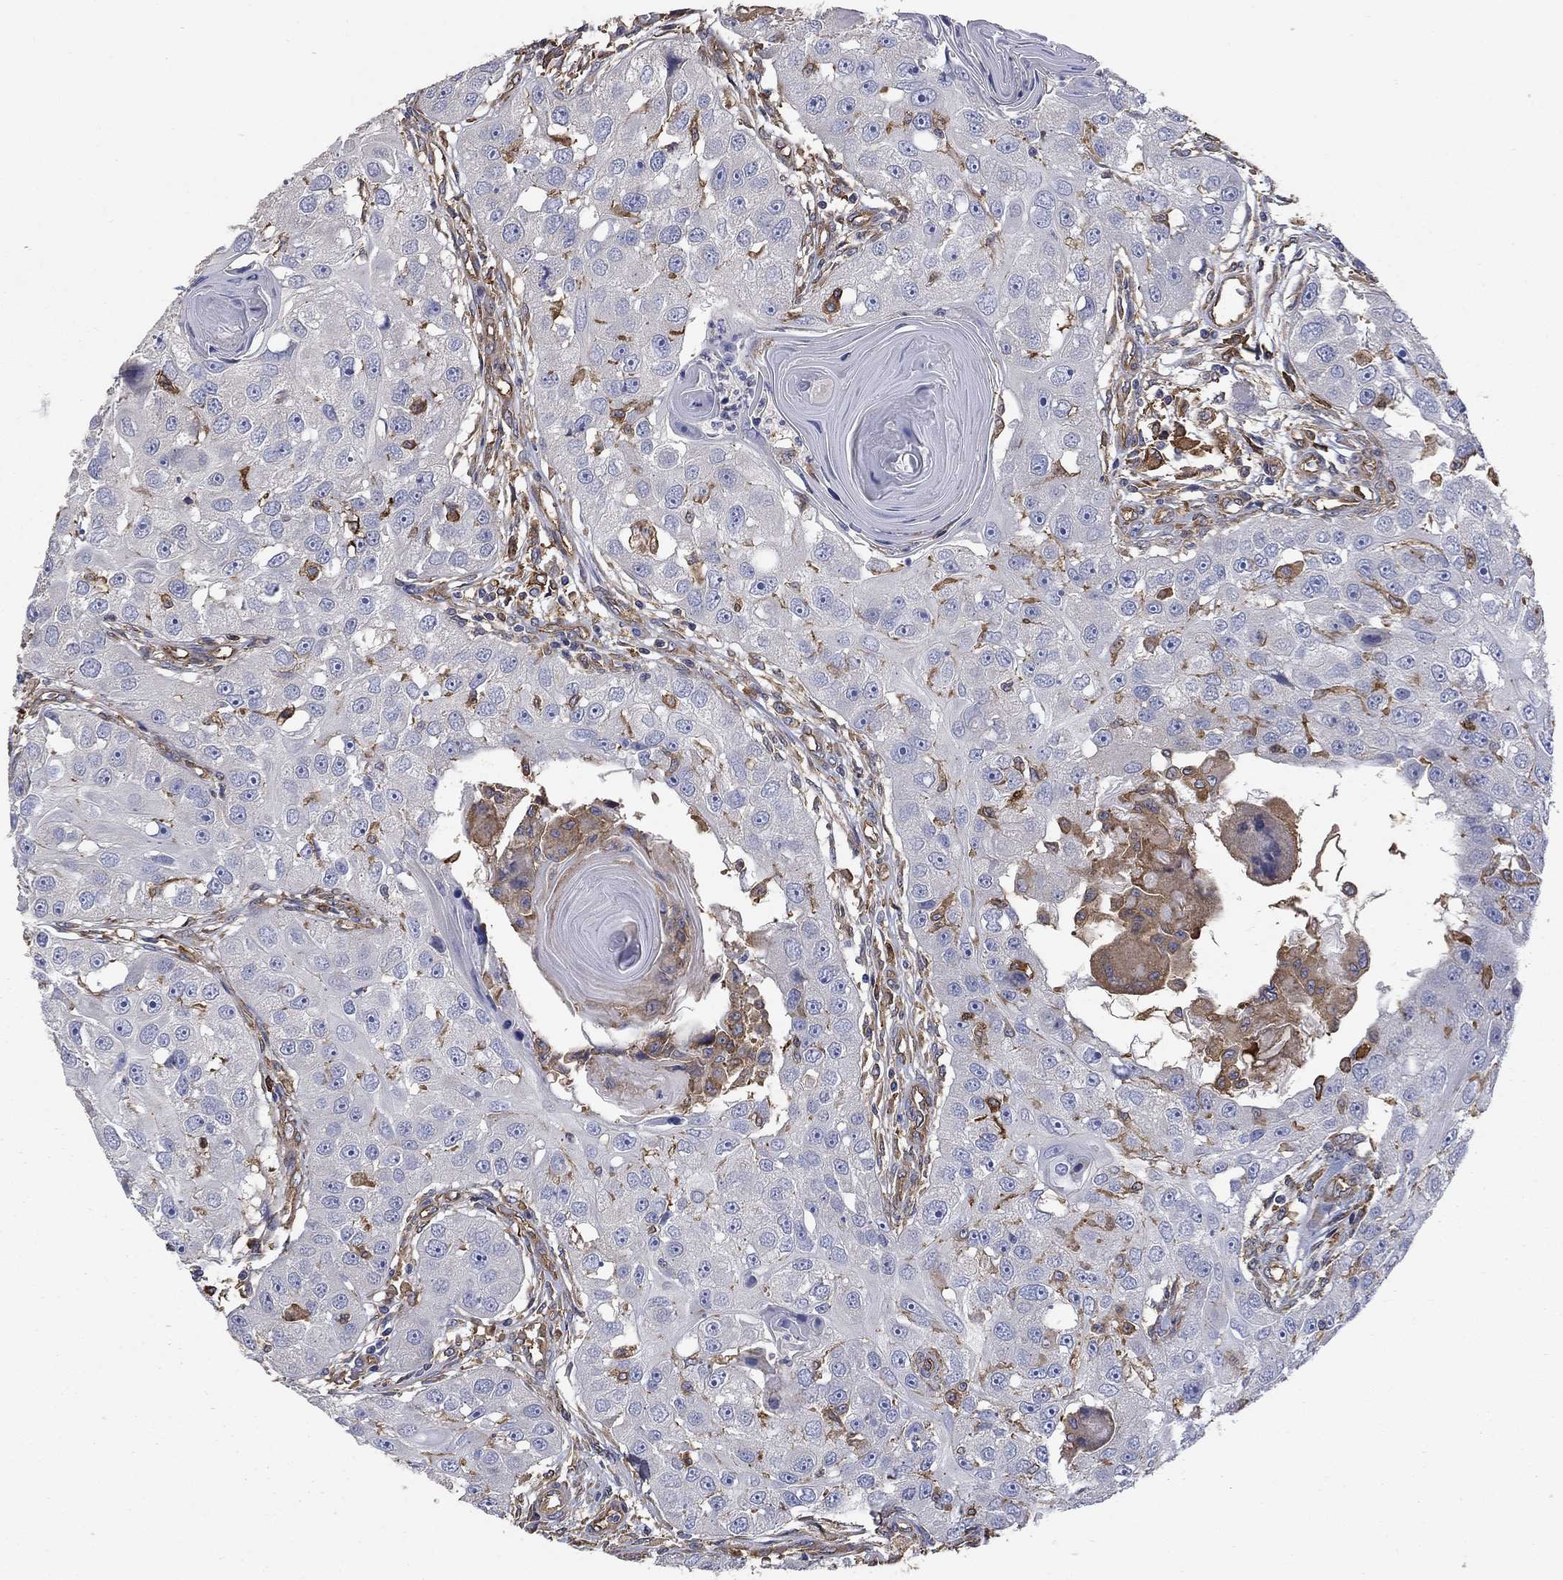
{"staining": {"intensity": "moderate", "quantity": "<25%", "location": "cytoplasmic/membranous"}, "tissue": "head and neck cancer", "cell_type": "Tumor cells", "image_type": "cancer", "snomed": [{"axis": "morphology", "description": "Squamous cell carcinoma, NOS"}, {"axis": "topography", "description": "Head-Neck"}], "caption": "Head and neck cancer (squamous cell carcinoma) stained with a brown dye demonstrates moderate cytoplasmic/membranous positive expression in approximately <25% of tumor cells.", "gene": "DPYSL2", "patient": {"sex": "male", "age": 51}}